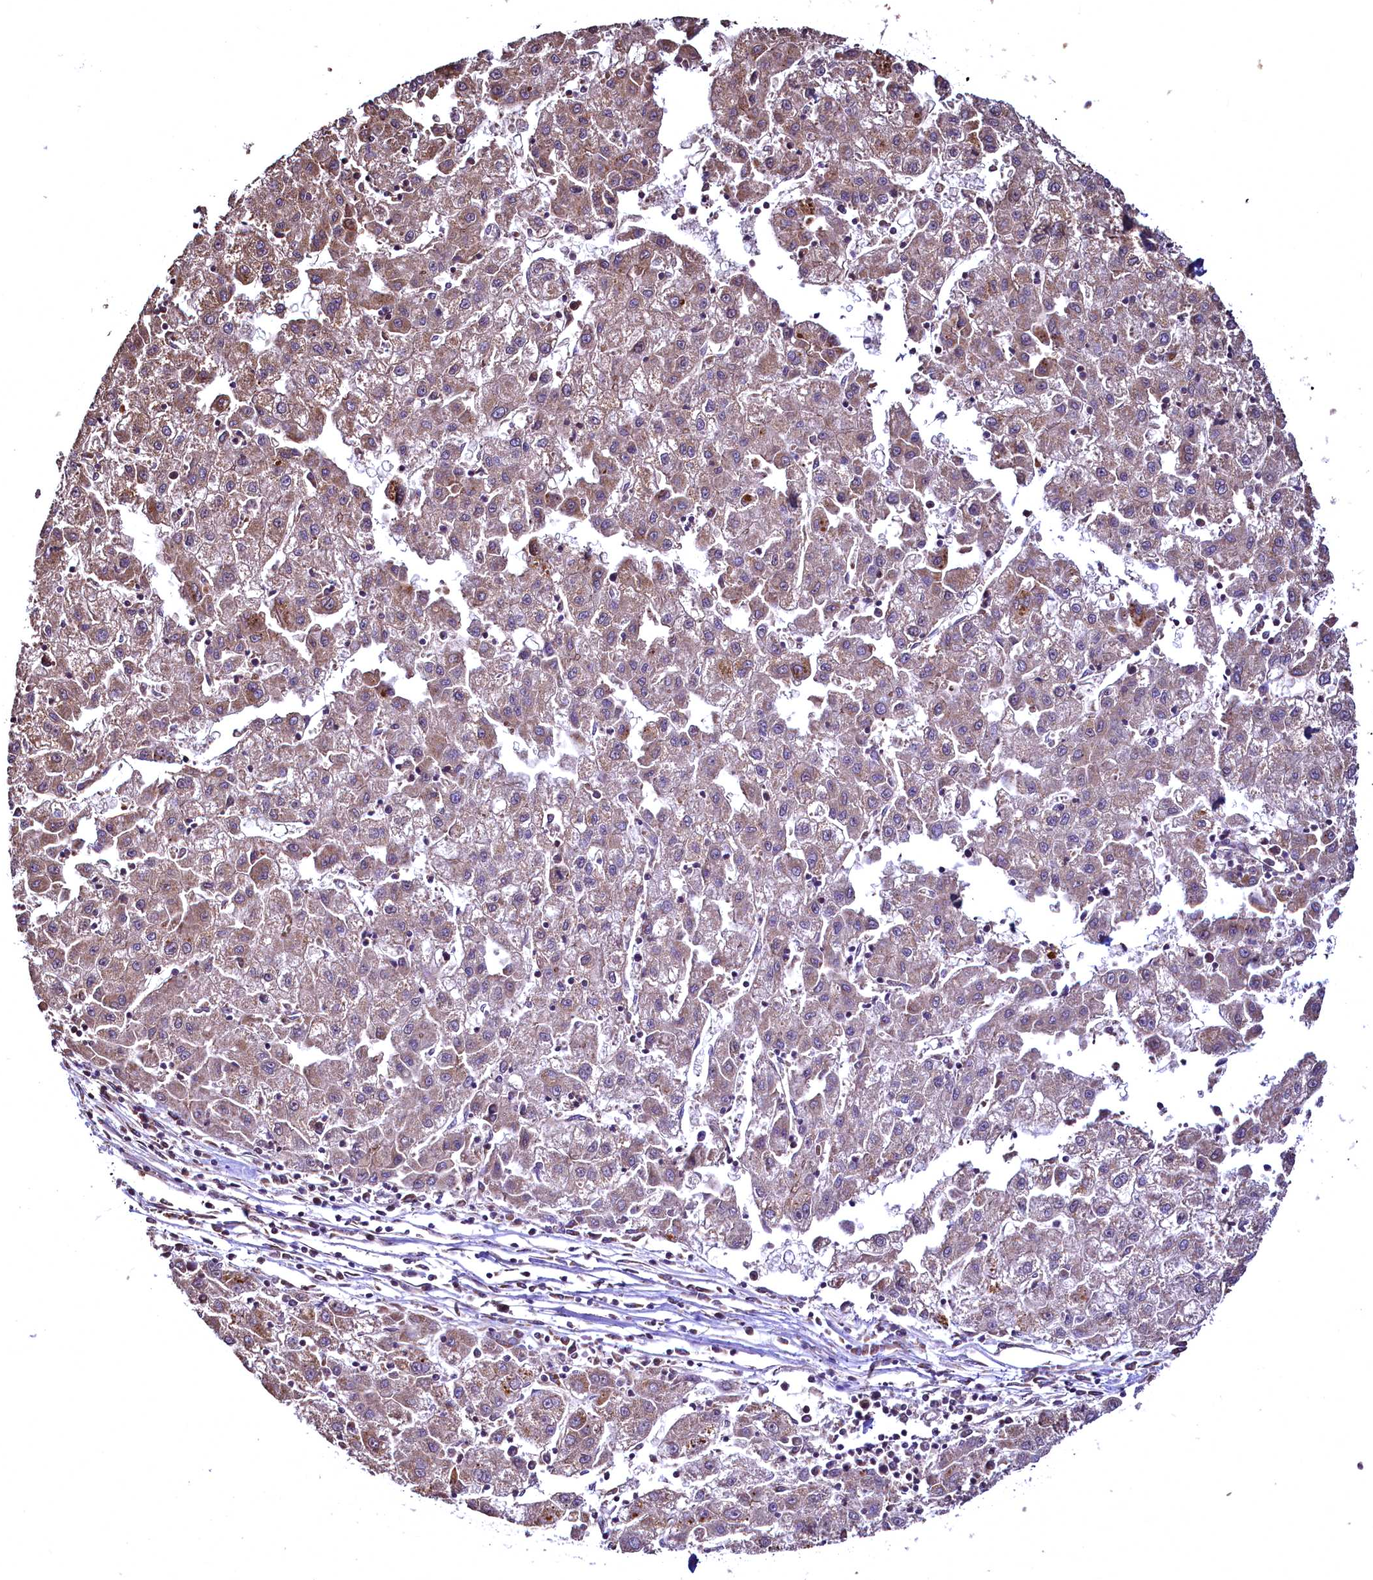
{"staining": {"intensity": "moderate", "quantity": ">75%", "location": "cytoplasmic/membranous"}, "tissue": "liver cancer", "cell_type": "Tumor cells", "image_type": "cancer", "snomed": [{"axis": "morphology", "description": "Carcinoma, Hepatocellular, NOS"}, {"axis": "topography", "description": "Liver"}], "caption": "A brown stain highlights moderate cytoplasmic/membranous positivity of a protein in liver cancer tumor cells. (Brightfield microscopy of DAB IHC at high magnification).", "gene": "TBCEL", "patient": {"sex": "male", "age": 72}}